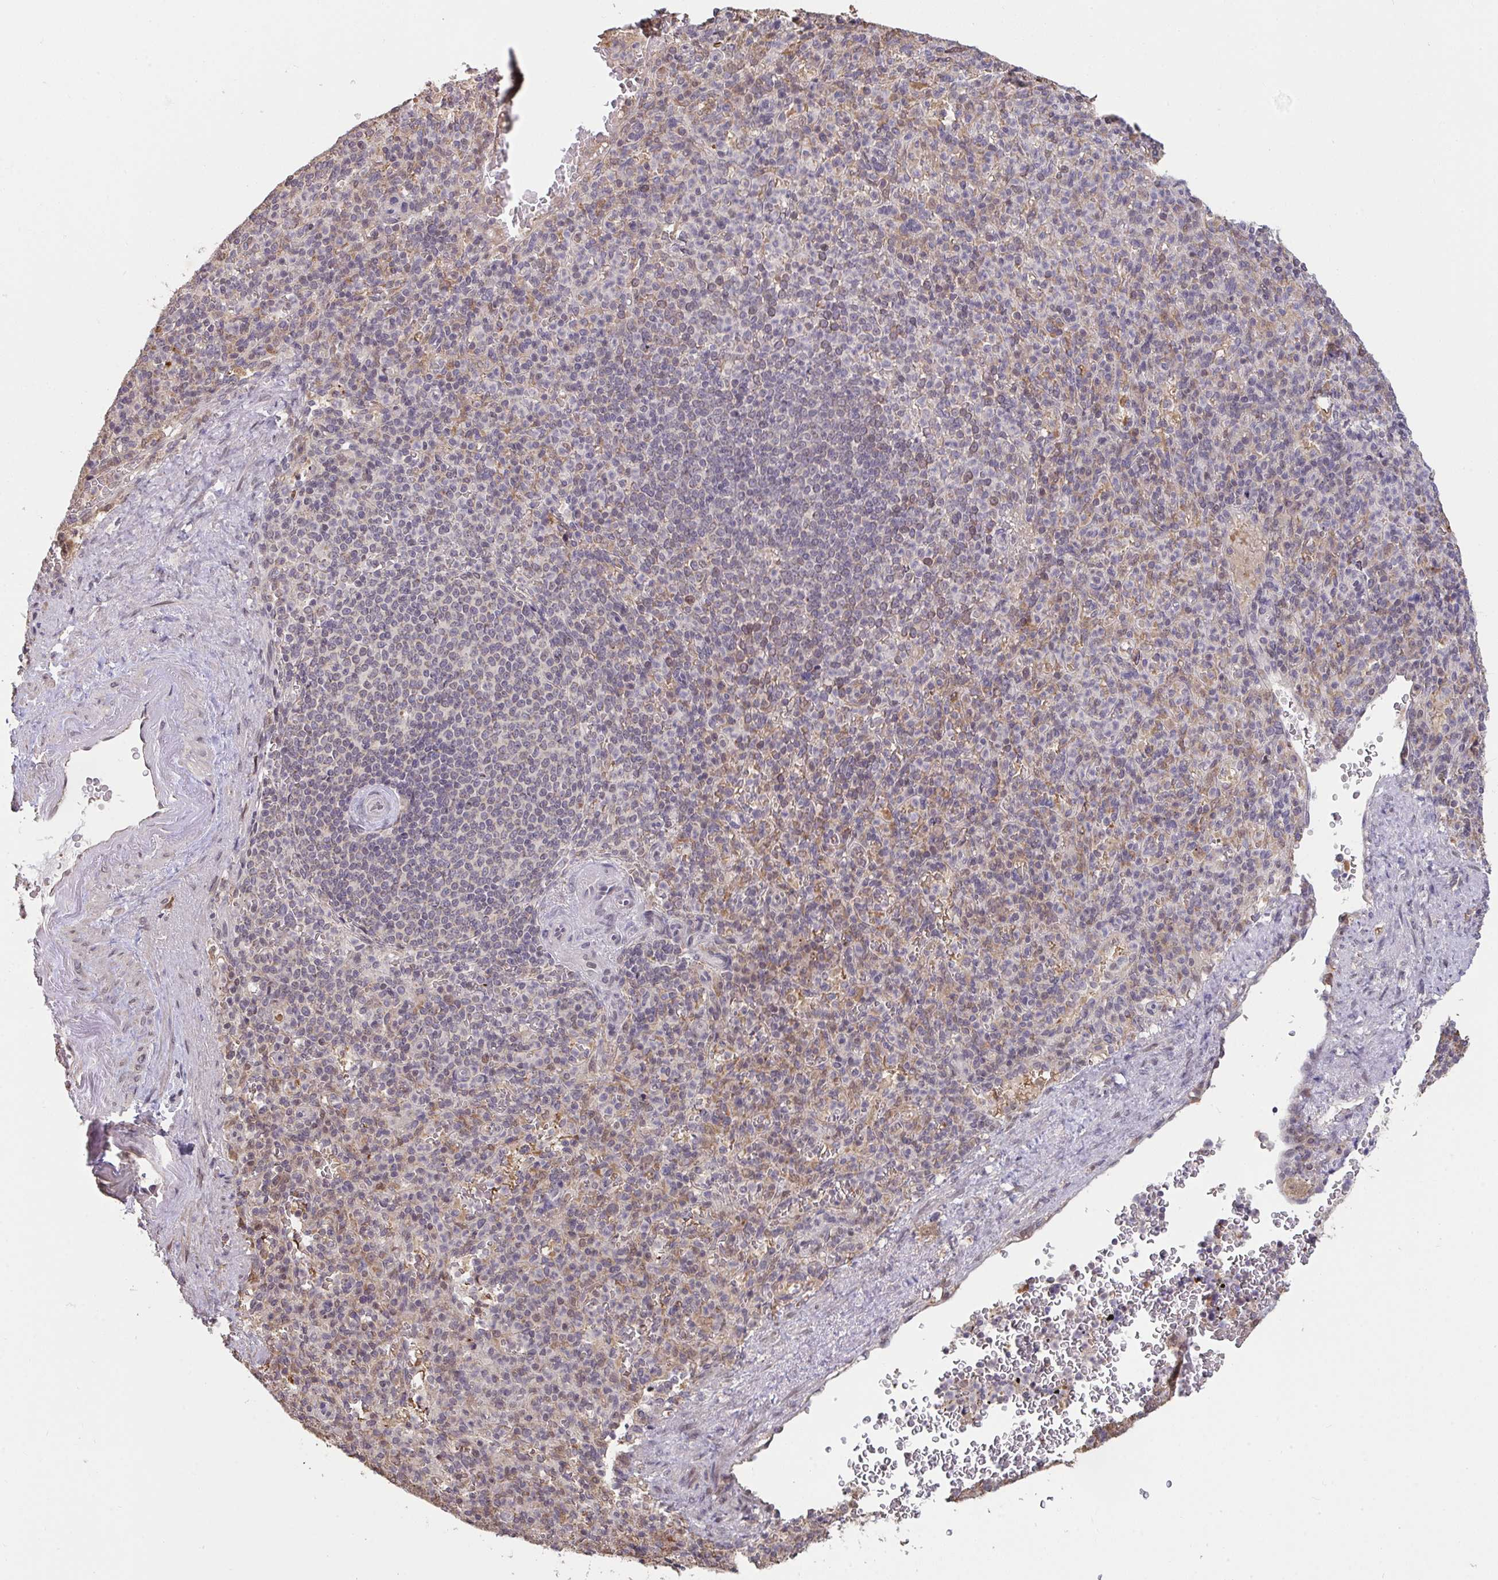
{"staining": {"intensity": "negative", "quantity": "none", "location": "none"}, "tissue": "spleen", "cell_type": "Cells in red pulp", "image_type": "normal", "snomed": [{"axis": "morphology", "description": "Normal tissue, NOS"}, {"axis": "topography", "description": "Spleen"}], "caption": "High power microscopy histopathology image of an IHC photomicrograph of unremarkable spleen, revealing no significant staining in cells in red pulp. (DAB immunohistochemistry (IHC), high magnification).", "gene": "SAP30", "patient": {"sex": "female", "age": 74}}